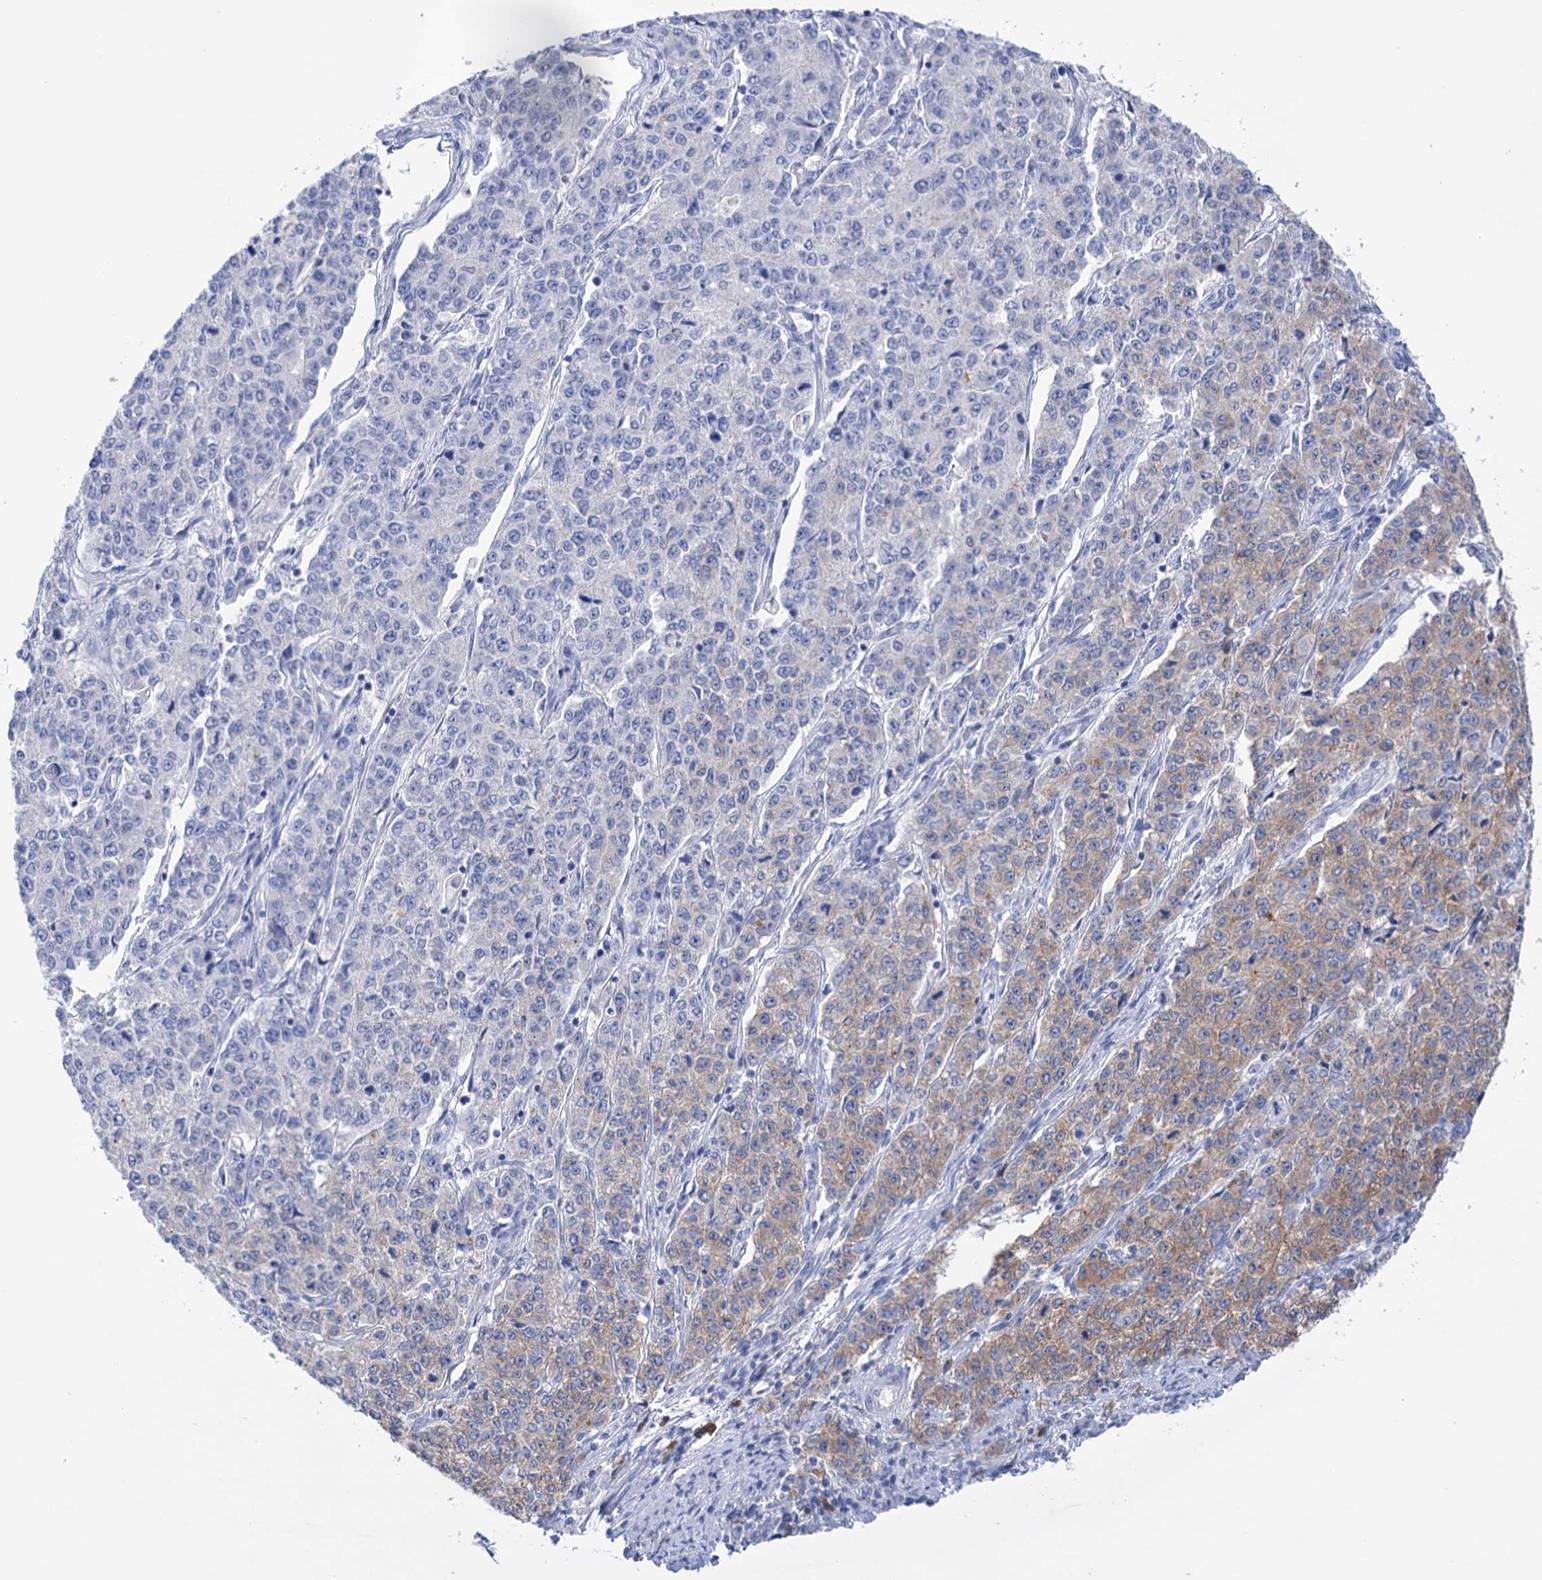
{"staining": {"intensity": "weak", "quantity": "<25%", "location": "cytoplasmic/membranous"}, "tissue": "endometrial cancer", "cell_type": "Tumor cells", "image_type": "cancer", "snomed": [{"axis": "morphology", "description": "Adenocarcinoma, NOS"}, {"axis": "topography", "description": "Endometrium"}], "caption": "Tumor cells show no significant staining in adenocarcinoma (endometrial). The staining is performed using DAB (3,3'-diaminobenzidine) brown chromogen with nuclei counter-stained in using hematoxylin.", "gene": "BBS4", "patient": {"sex": "female", "age": 50}}